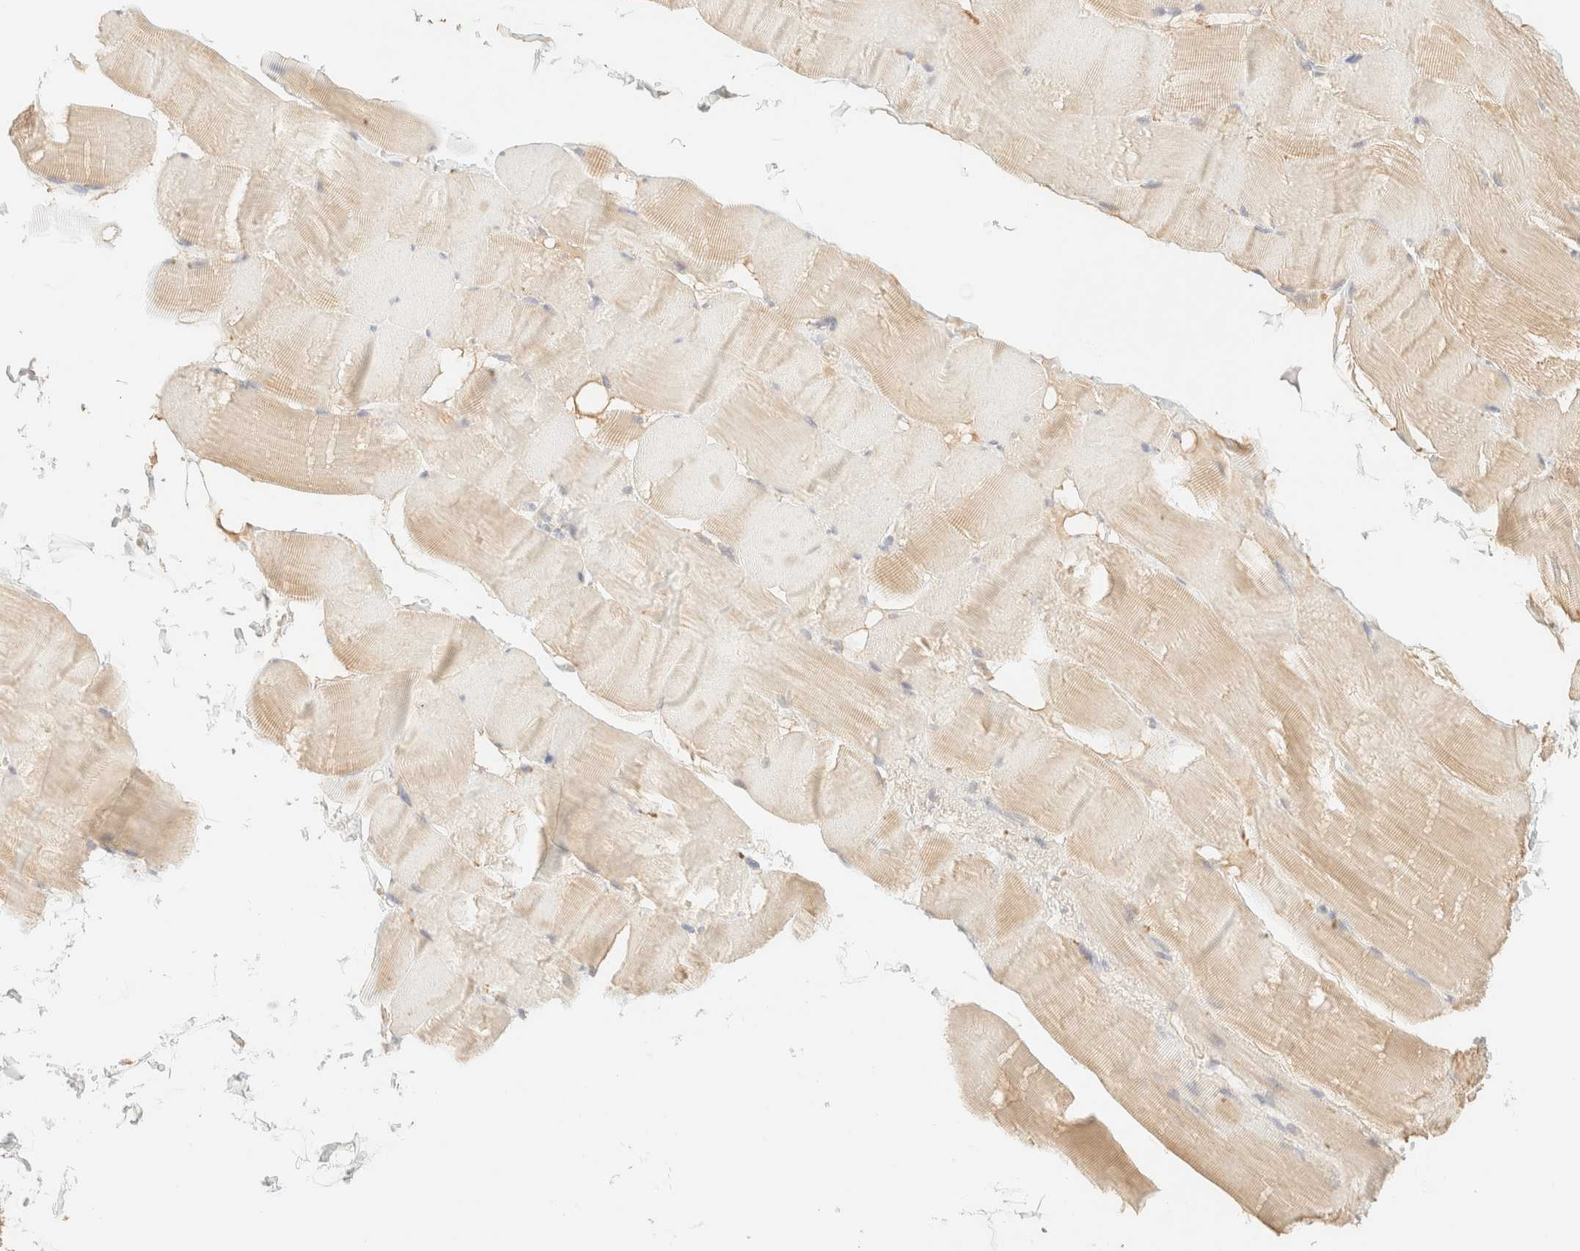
{"staining": {"intensity": "weak", "quantity": "25%-75%", "location": "cytoplasmic/membranous"}, "tissue": "skeletal muscle", "cell_type": "Myocytes", "image_type": "normal", "snomed": [{"axis": "morphology", "description": "Normal tissue, NOS"}, {"axis": "topography", "description": "Skin"}, {"axis": "topography", "description": "Skeletal muscle"}], "caption": "Human skeletal muscle stained with a brown dye displays weak cytoplasmic/membranous positive staining in about 25%-75% of myocytes.", "gene": "TIMD4", "patient": {"sex": "male", "age": 83}}